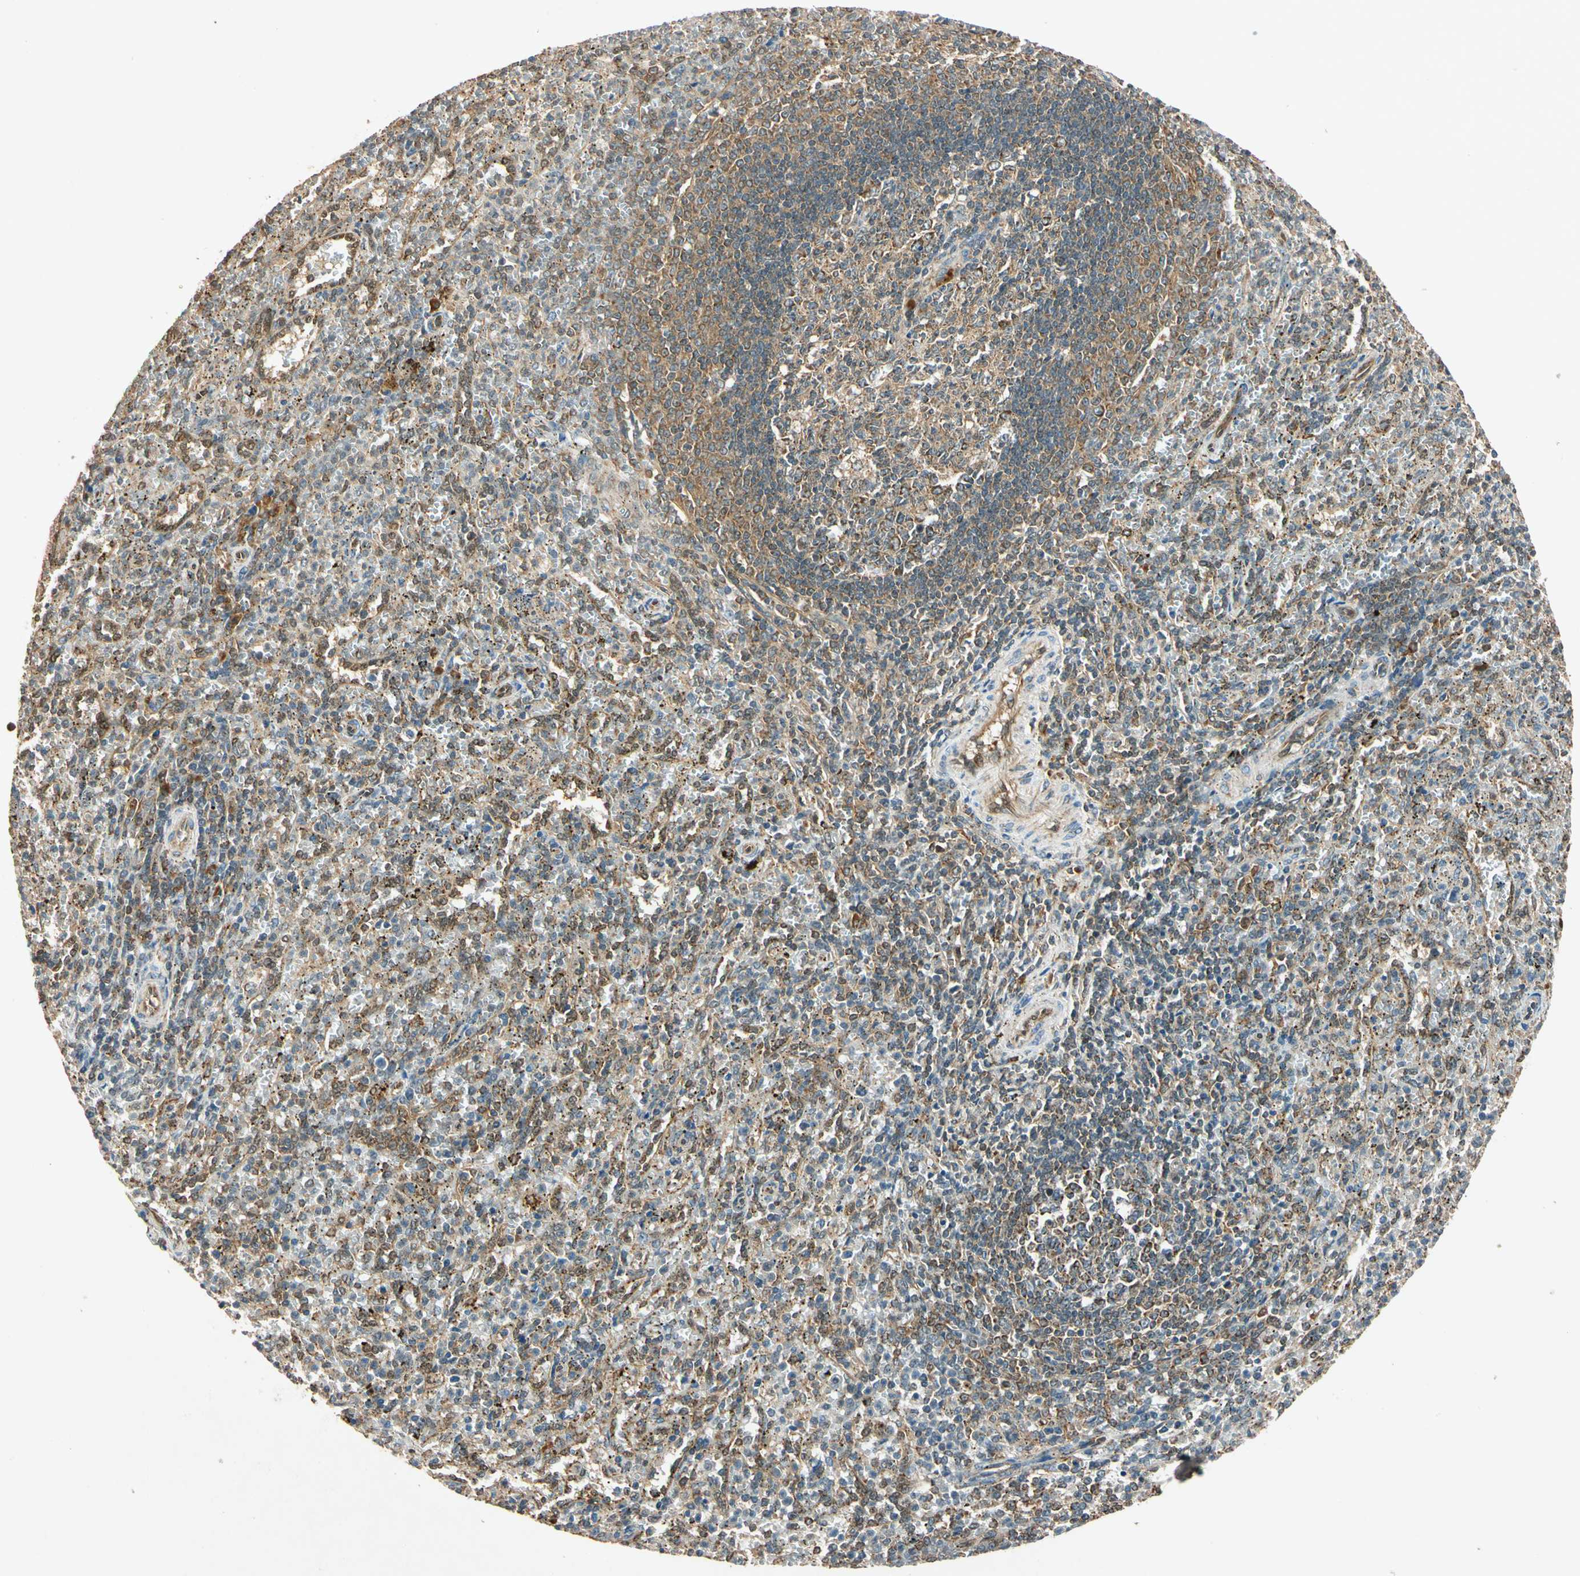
{"staining": {"intensity": "moderate", "quantity": "25%-75%", "location": "cytoplasmic/membranous"}, "tissue": "spleen", "cell_type": "Cells in red pulp", "image_type": "normal", "snomed": [{"axis": "morphology", "description": "Normal tissue, NOS"}, {"axis": "topography", "description": "Spleen"}], "caption": "Immunohistochemical staining of normal human spleen demonstrates 25%-75% levels of moderate cytoplasmic/membranous protein positivity in approximately 25%-75% of cells in red pulp. Using DAB (brown) and hematoxylin (blue) stains, captured at high magnification using brightfield microscopy.", "gene": "MAPK1", "patient": {"sex": "female", "age": 10}}